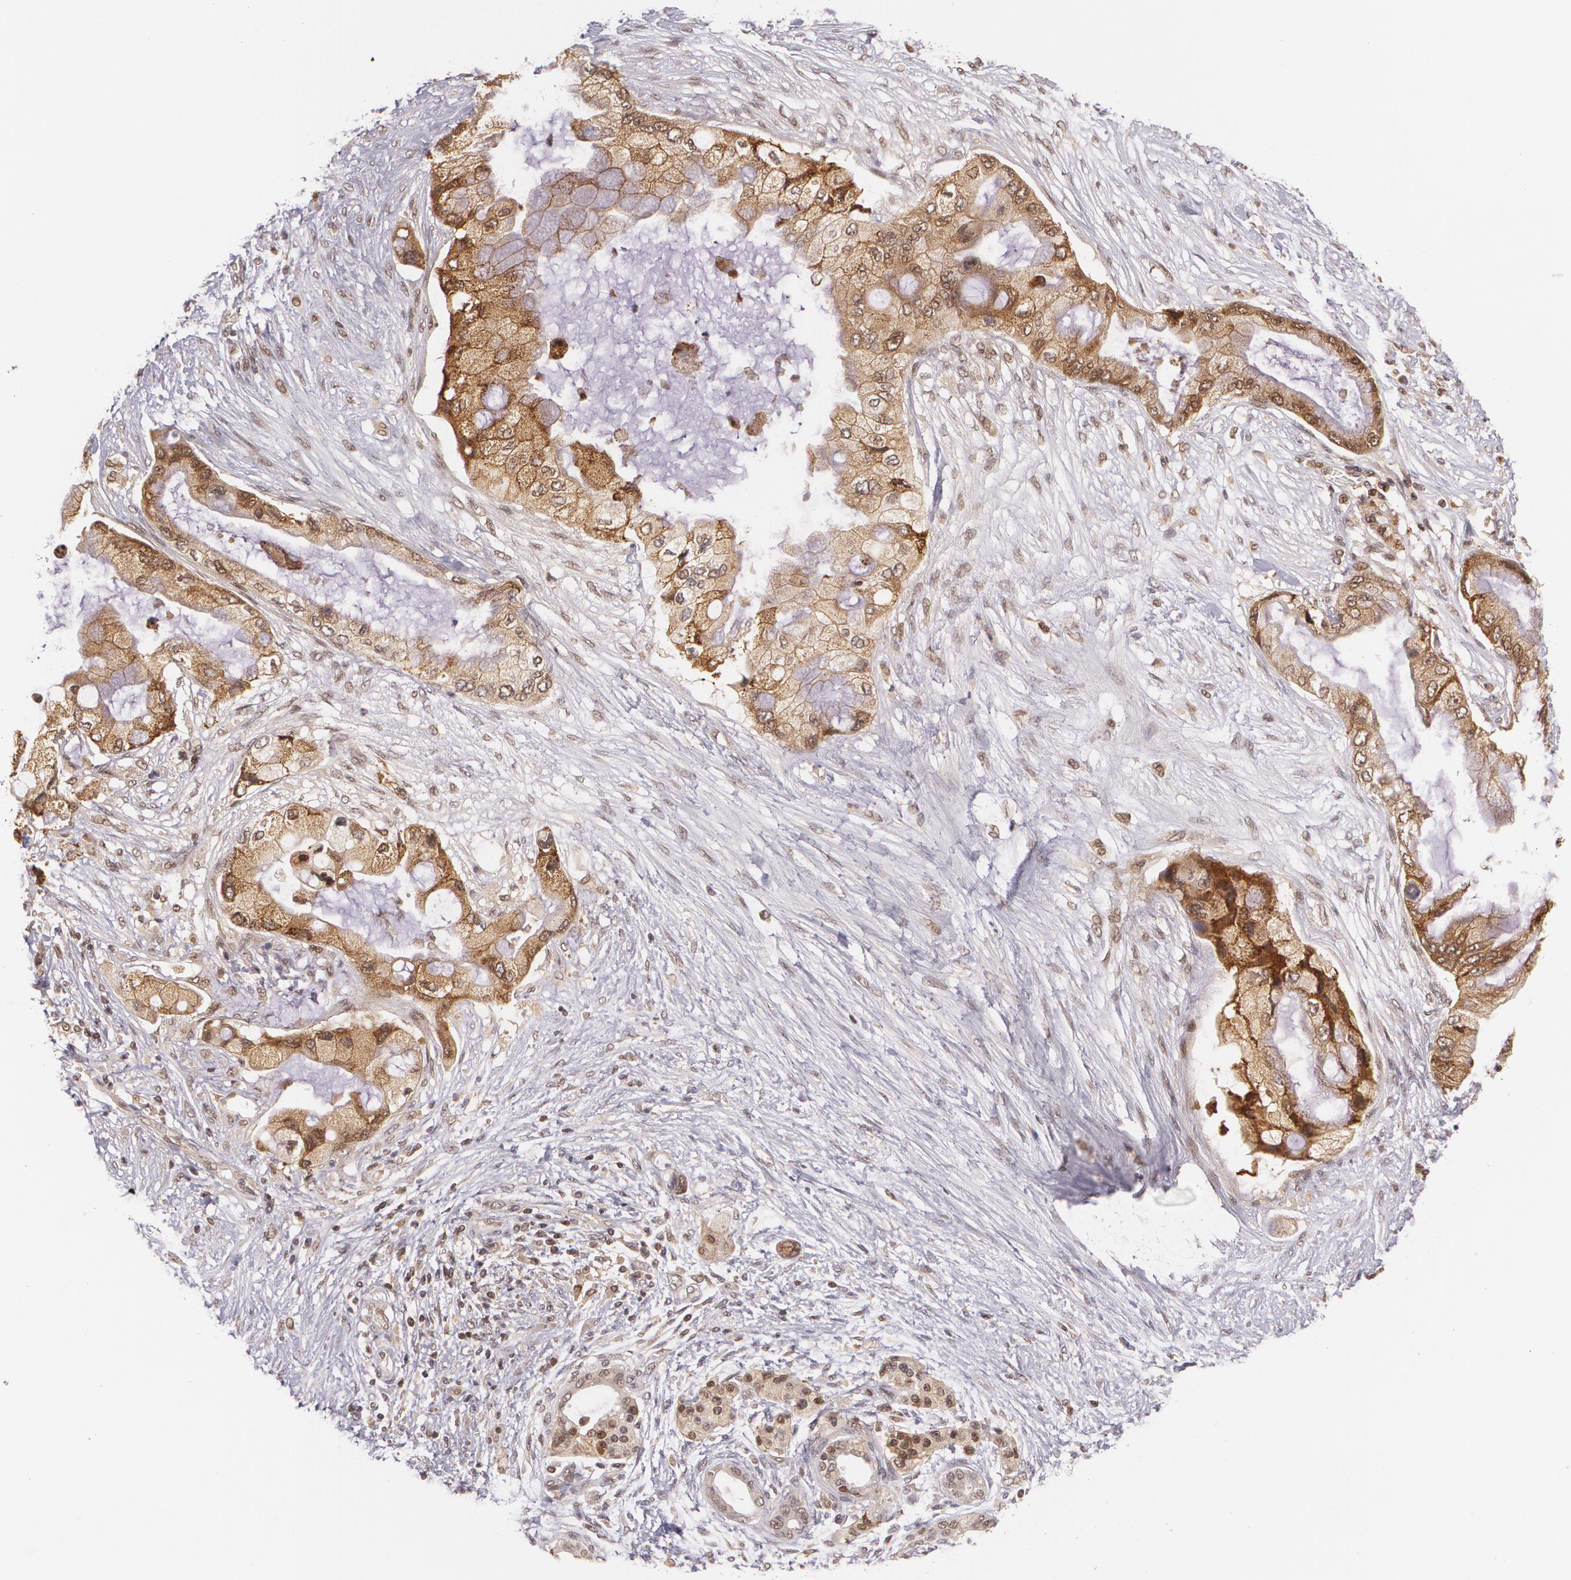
{"staining": {"intensity": "moderate", "quantity": "25%-75%", "location": "cytoplasmic/membranous,nuclear"}, "tissue": "pancreatic cancer", "cell_type": "Tumor cells", "image_type": "cancer", "snomed": [{"axis": "morphology", "description": "Adenocarcinoma, NOS"}, {"axis": "topography", "description": "Pancreas"}], "caption": "Protein expression analysis of pancreatic cancer (adenocarcinoma) shows moderate cytoplasmic/membranous and nuclear staining in approximately 25%-75% of tumor cells.", "gene": "CUL2", "patient": {"sex": "female", "age": 59}}